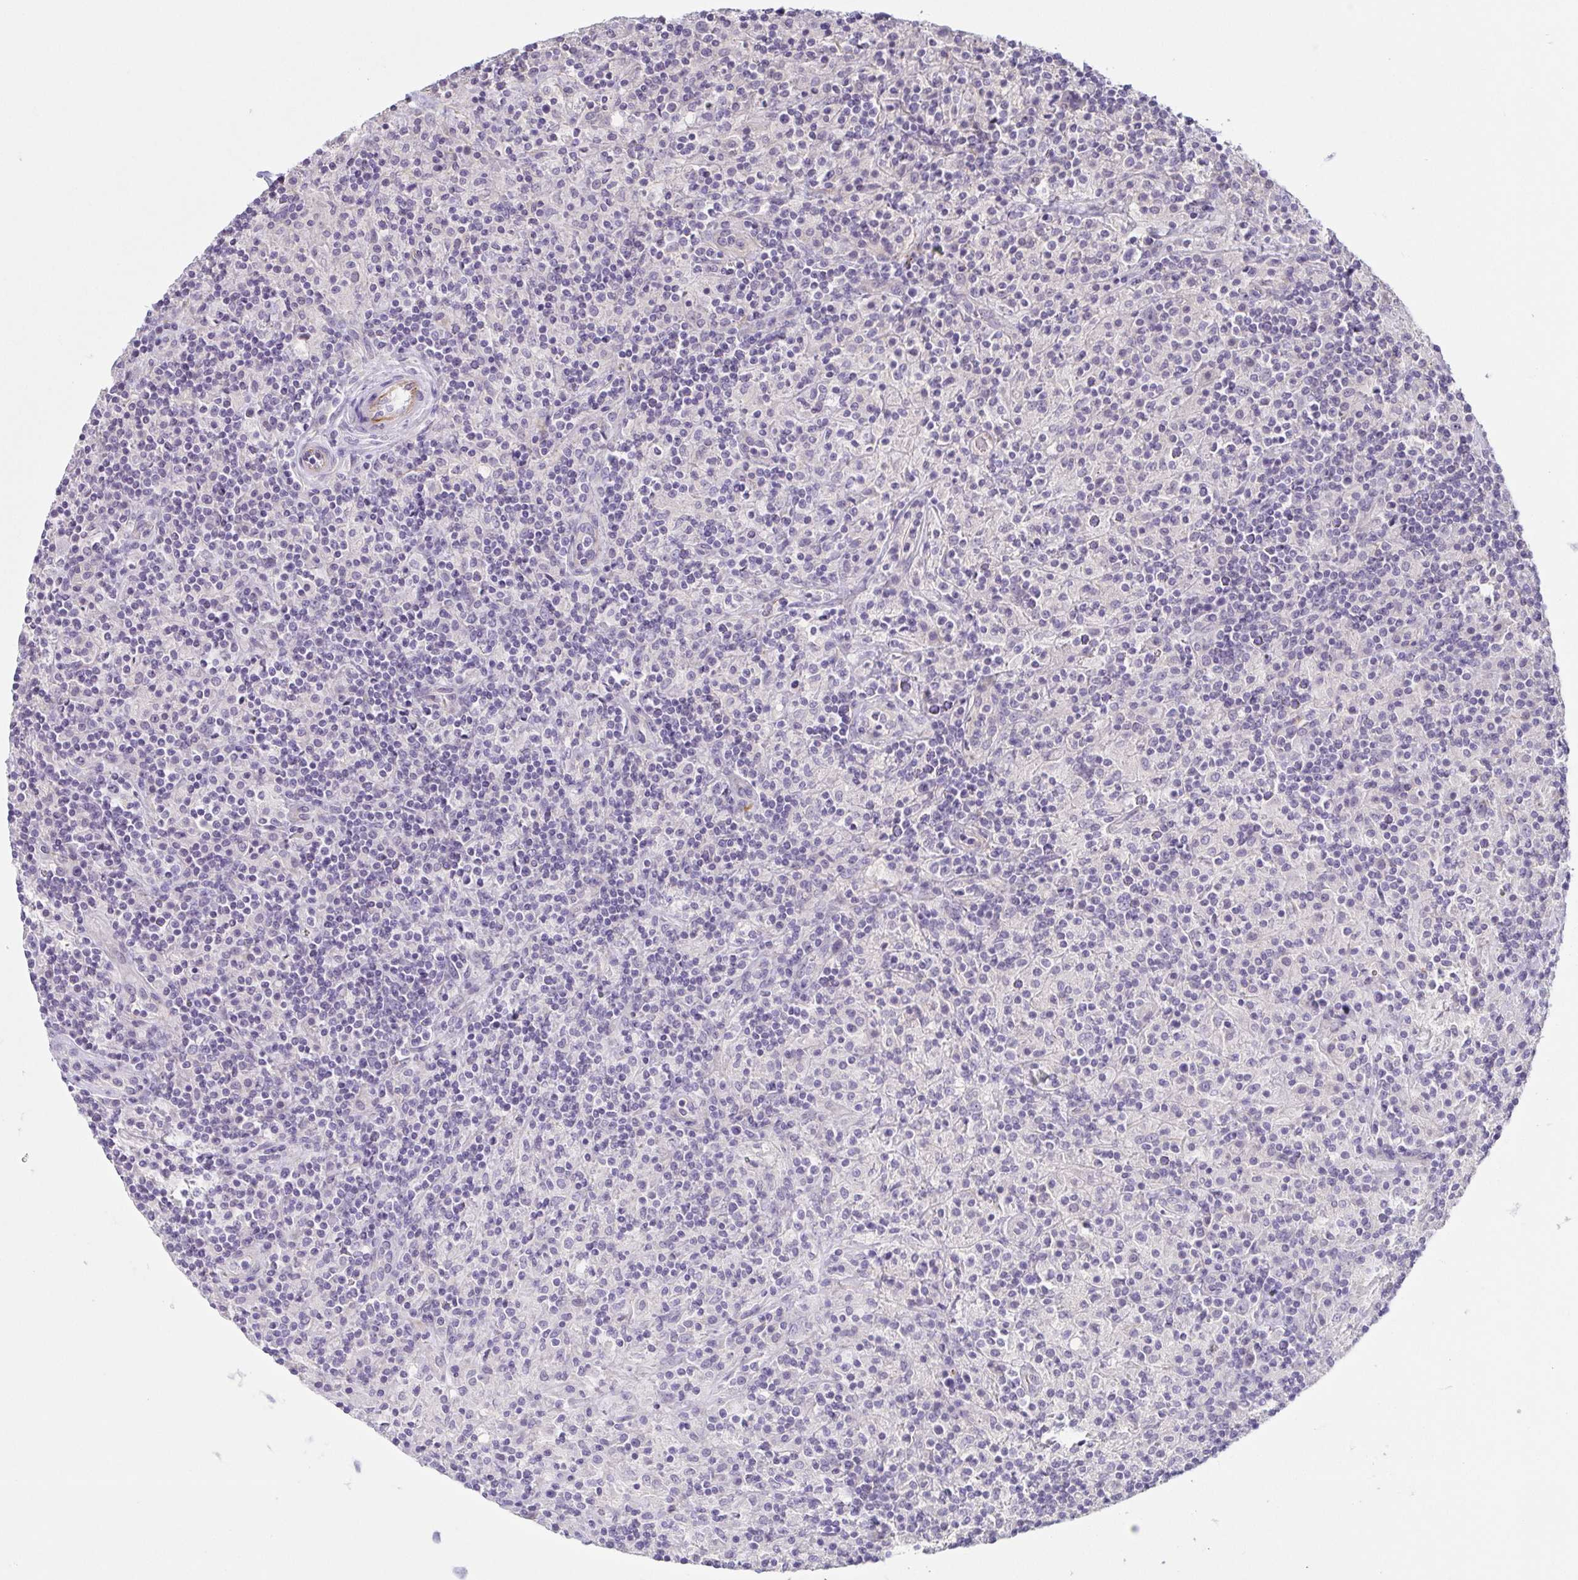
{"staining": {"intensity": "negative", "quantity": "none", "location": "none"}, "tissue": "lymphoma", "cell_type": "Tumor cells", "image_type": "cancer", "snomed": [{"axis": "morphology", "description": "Hodgkin's disease, NOS"}, {"axis": "topography", "description": "Lymph node"}], "caption": "A histopathology image of lymphoma stained for a protein shows no brown staining in tumor cells.", "gene": "COL17A1", "patient": {"sex": "male", "age": 70}}